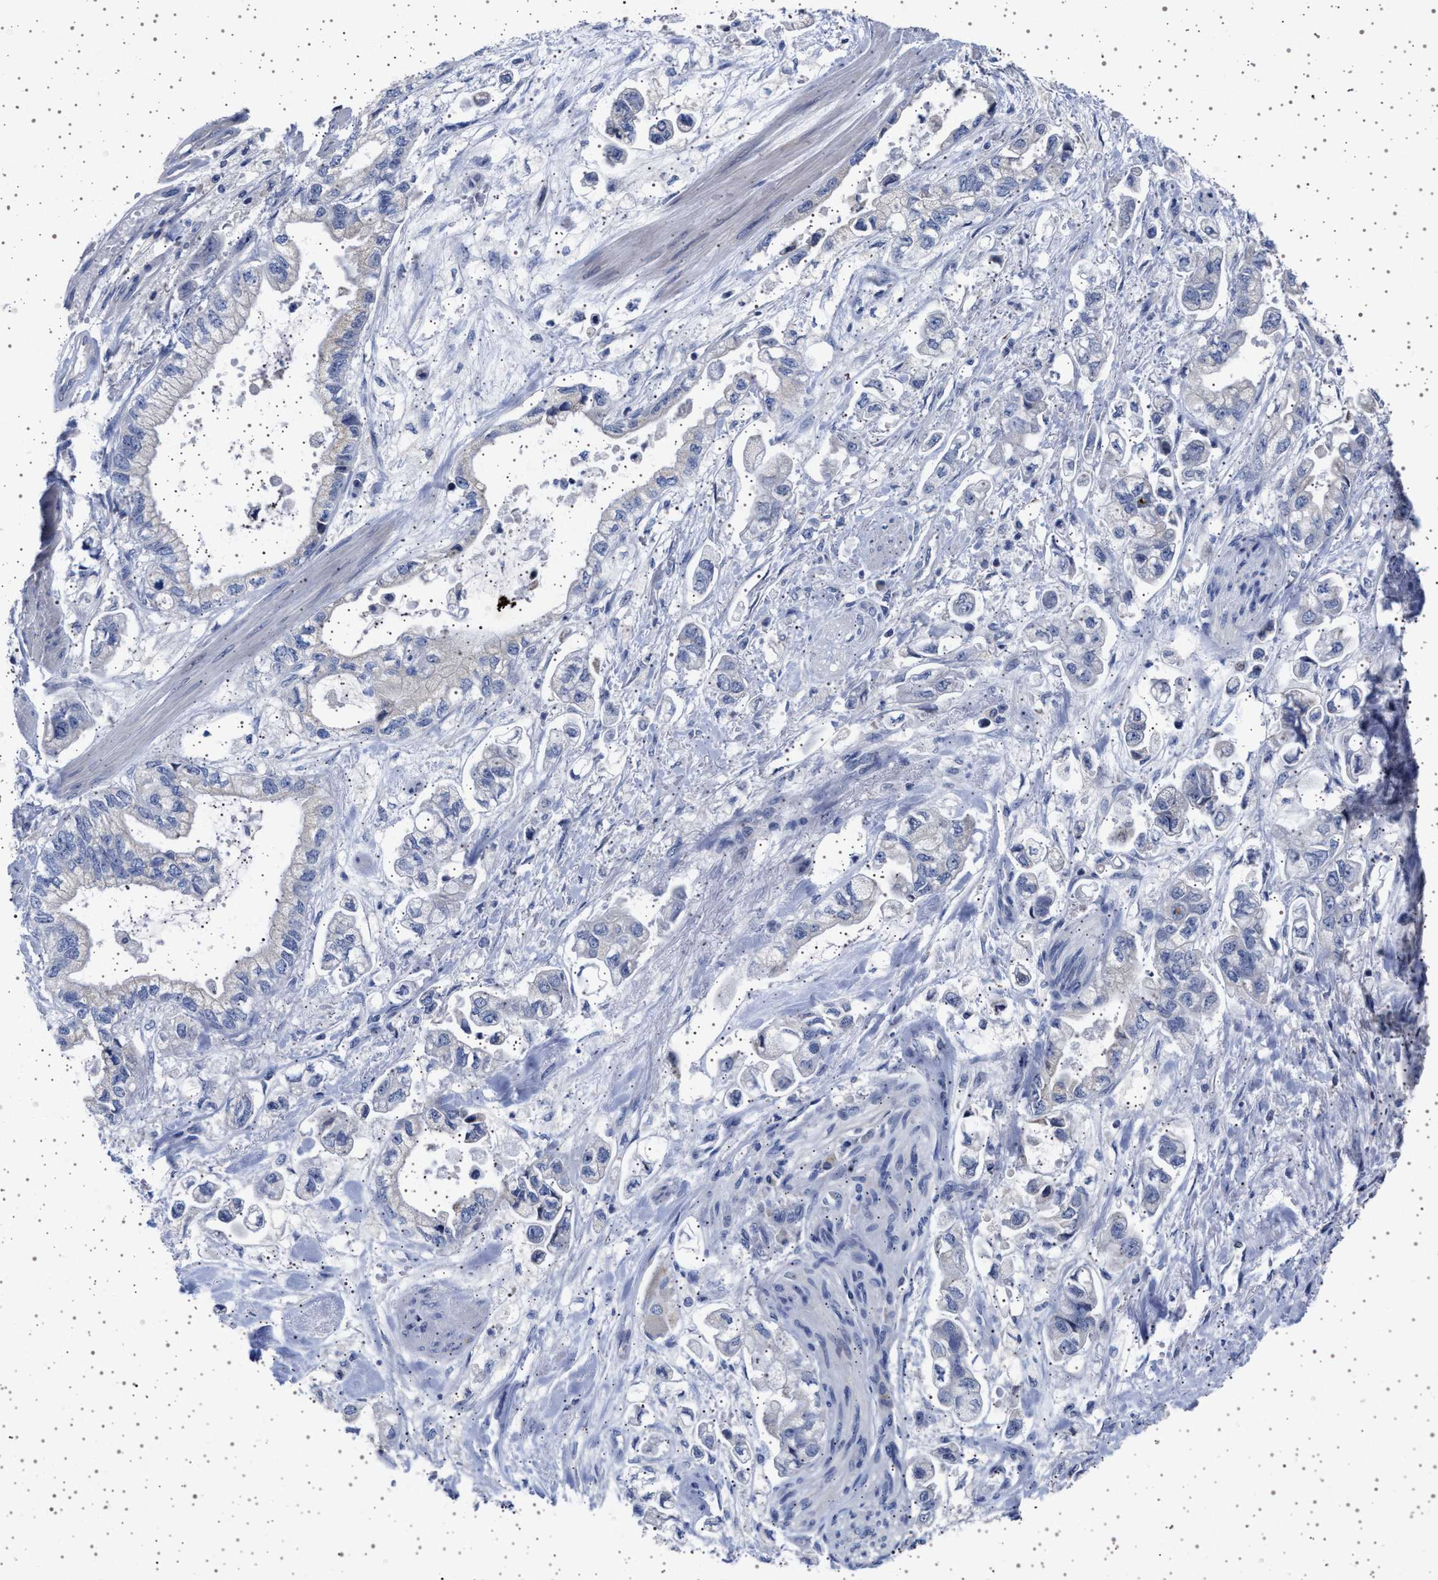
{"staining": {"intensity": "negative", "quantity": "none", "location": "none"}, "tissue": "stomach cancer", "cell_type": "Tumor cells", "image_type": "cancer", "snomed": [{"axis": "morphology", "description": "Normal tissue, NOS"}, {"axis": "morphology", "description": "Adenocarcinoma, NOS"}, {"axis": "topography", "description": "Stomach"}], "caption": "Histopathology image shows no significant protein positivity in tumor cells of stomach cancer.", "gene": "TRMT10B", "patient": {"sex": "male", "age": 62}}